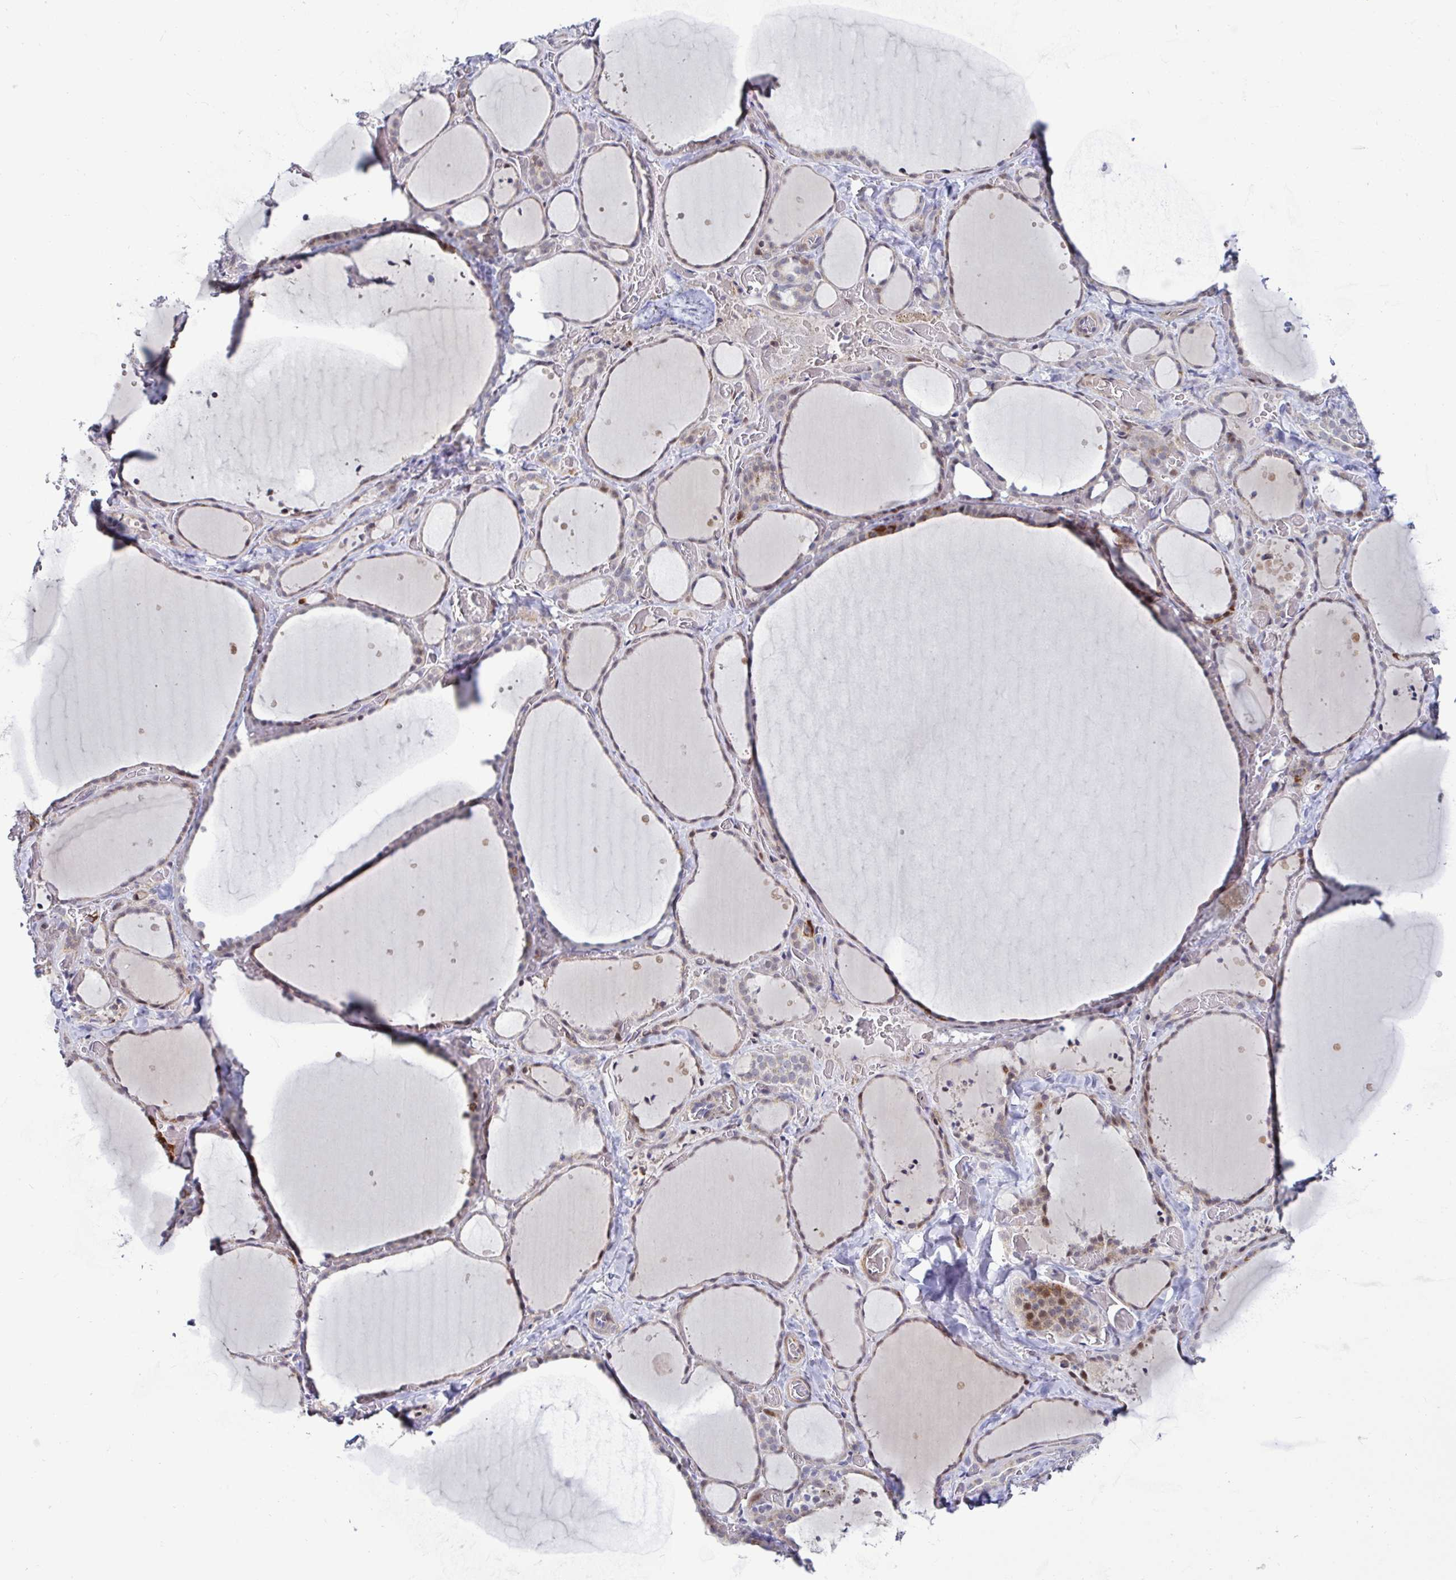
{"staining": {"intensity": "moderate", "quantity": "<25%", "location": "cytoplasmic/membranous"}, "tissue": "thyroid gland", "cell_type": "Glandular cells", "image_type": "normal", "snomed": [{"axis": "morphology", "description": "Normal tissue, NOS"}, {"axis": "topography", "description": "Thyroid gland"}], "caption": "Benign thyroid gland reveals moderate cytoplasmic/membranous staining in about <25% of glandular cells.", "gene": "DZIP1", "patient": {"sex": "female", "age": 36}}